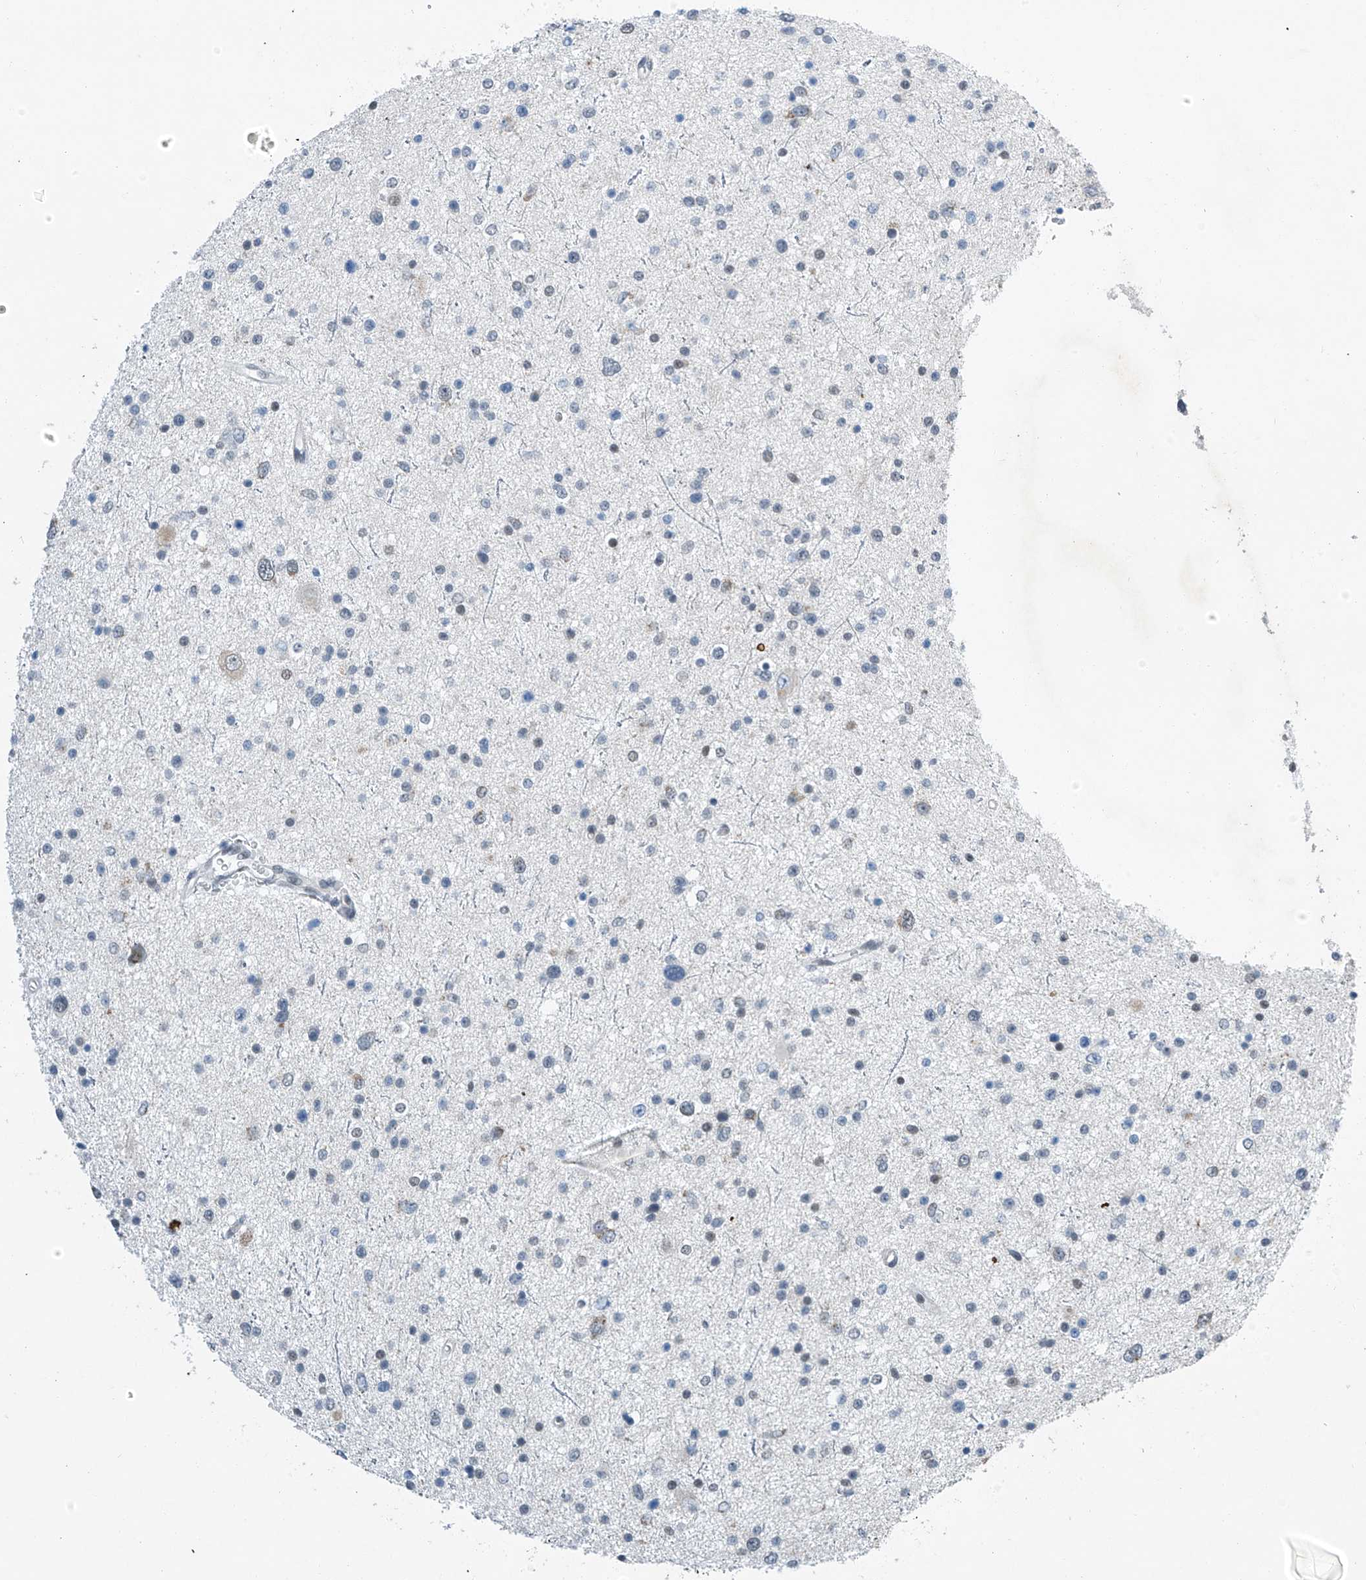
{"staining": {"intensity": "negative", "quantity": "none", "location": "none"}, "tissue": "glioma", "cell_type": "Tumor cells", "image_type": "cancer", "snomed": [{"axis": "morphology", "description": "Glioma, malignant, Low grade"}, {"axis": "topography", "description": "Brain"}], "caption": "High power microscopy histopathology image of an immunohistochemistry (IHC) micrograph of glioma, revealing no significant positivity in tumor cells.", "gene": "TAF8", "patient": {"sex": "female", "age": 37}}